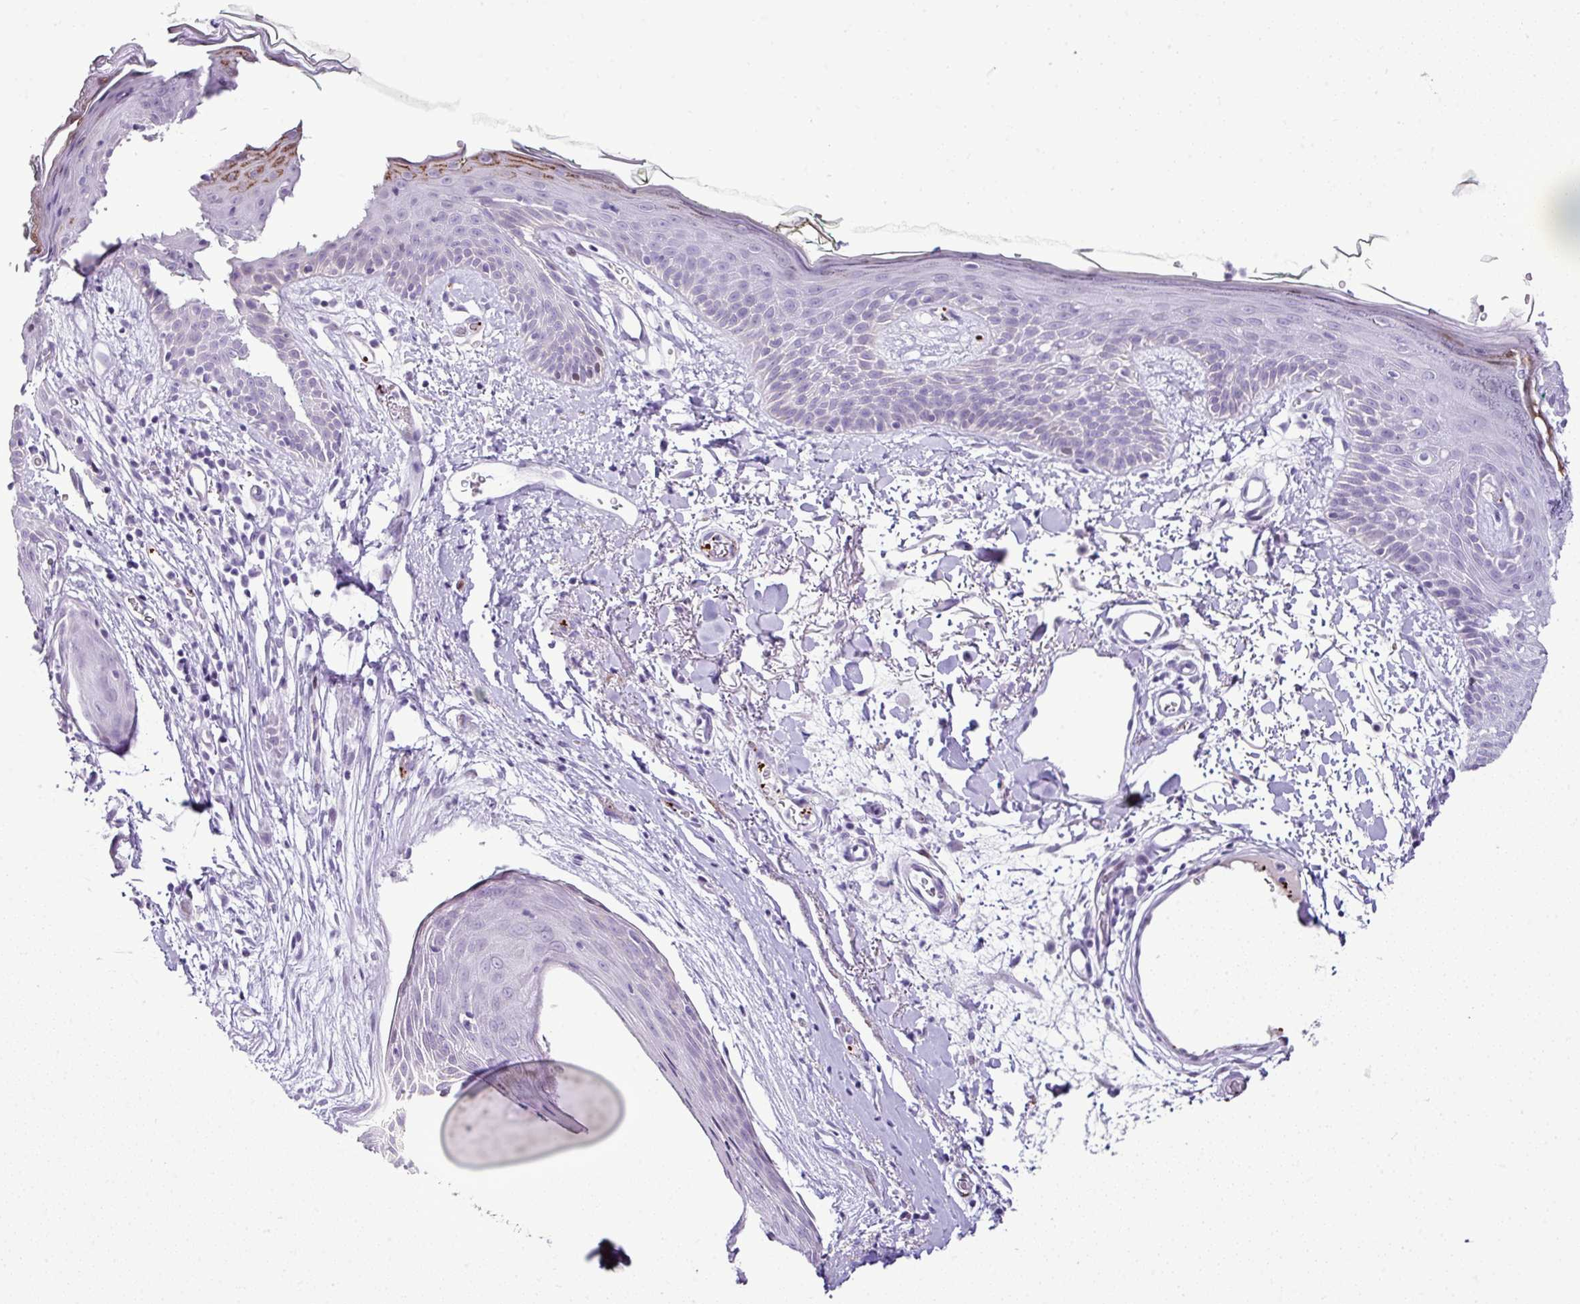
{"staining": {"intensity": "negative", "quantity": "none", "location": "none"}, "tissue": "skin", "cell_type": "Fibroblasts", "image_type": "normal", "snomed": [{"axis": "morphology", "description": "Normal tissue, NOS"}, {"axis": "topography", "description": "Skin"}], "caption": "High power microscopy image of an IHC image of benign skin, revealing no significant staining in fibroblasts.", "gene": "CMTM5", "patient": {"sex": "male", "age": 79}}